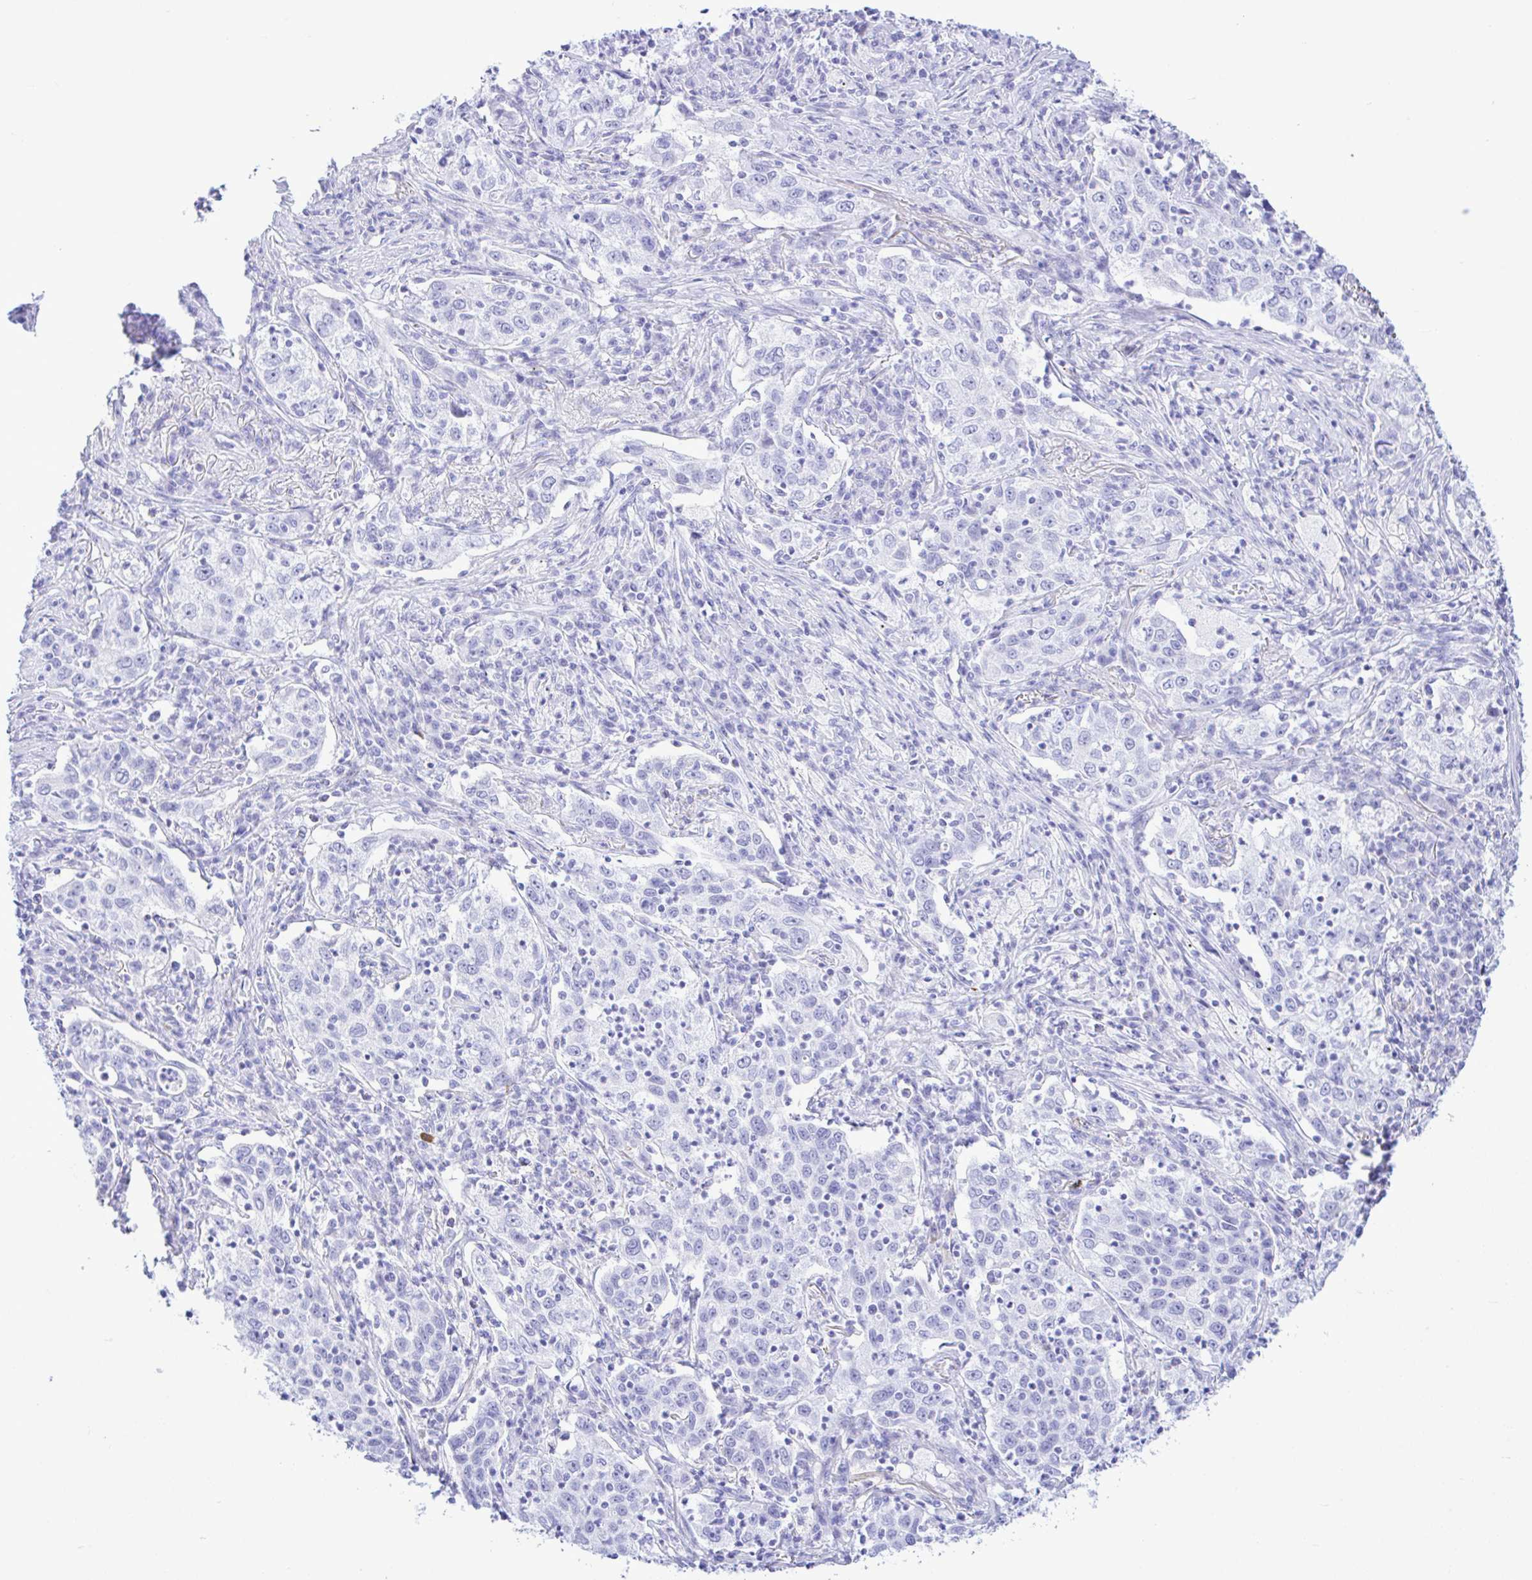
{"staining": {"intensity": "negative", "quantity": "none", "location": "none"}, "tissue": "lung cancer", "cell_type": "Tumor cells", "image_type": "cancer", "snomed": [{"axis": "morphology", "description": "Squamous cell carcinoma, NOS"}, {"axis": "topography", "description": "Lung"}], "caption": "A high-resolution histopathology image shows IHC staining of squamous cell carcinoma (lung), which demonstrates no significant expression in tumor cells.", "gene": "SELENOV", "patient": {"sex": "male", "age": 71}}